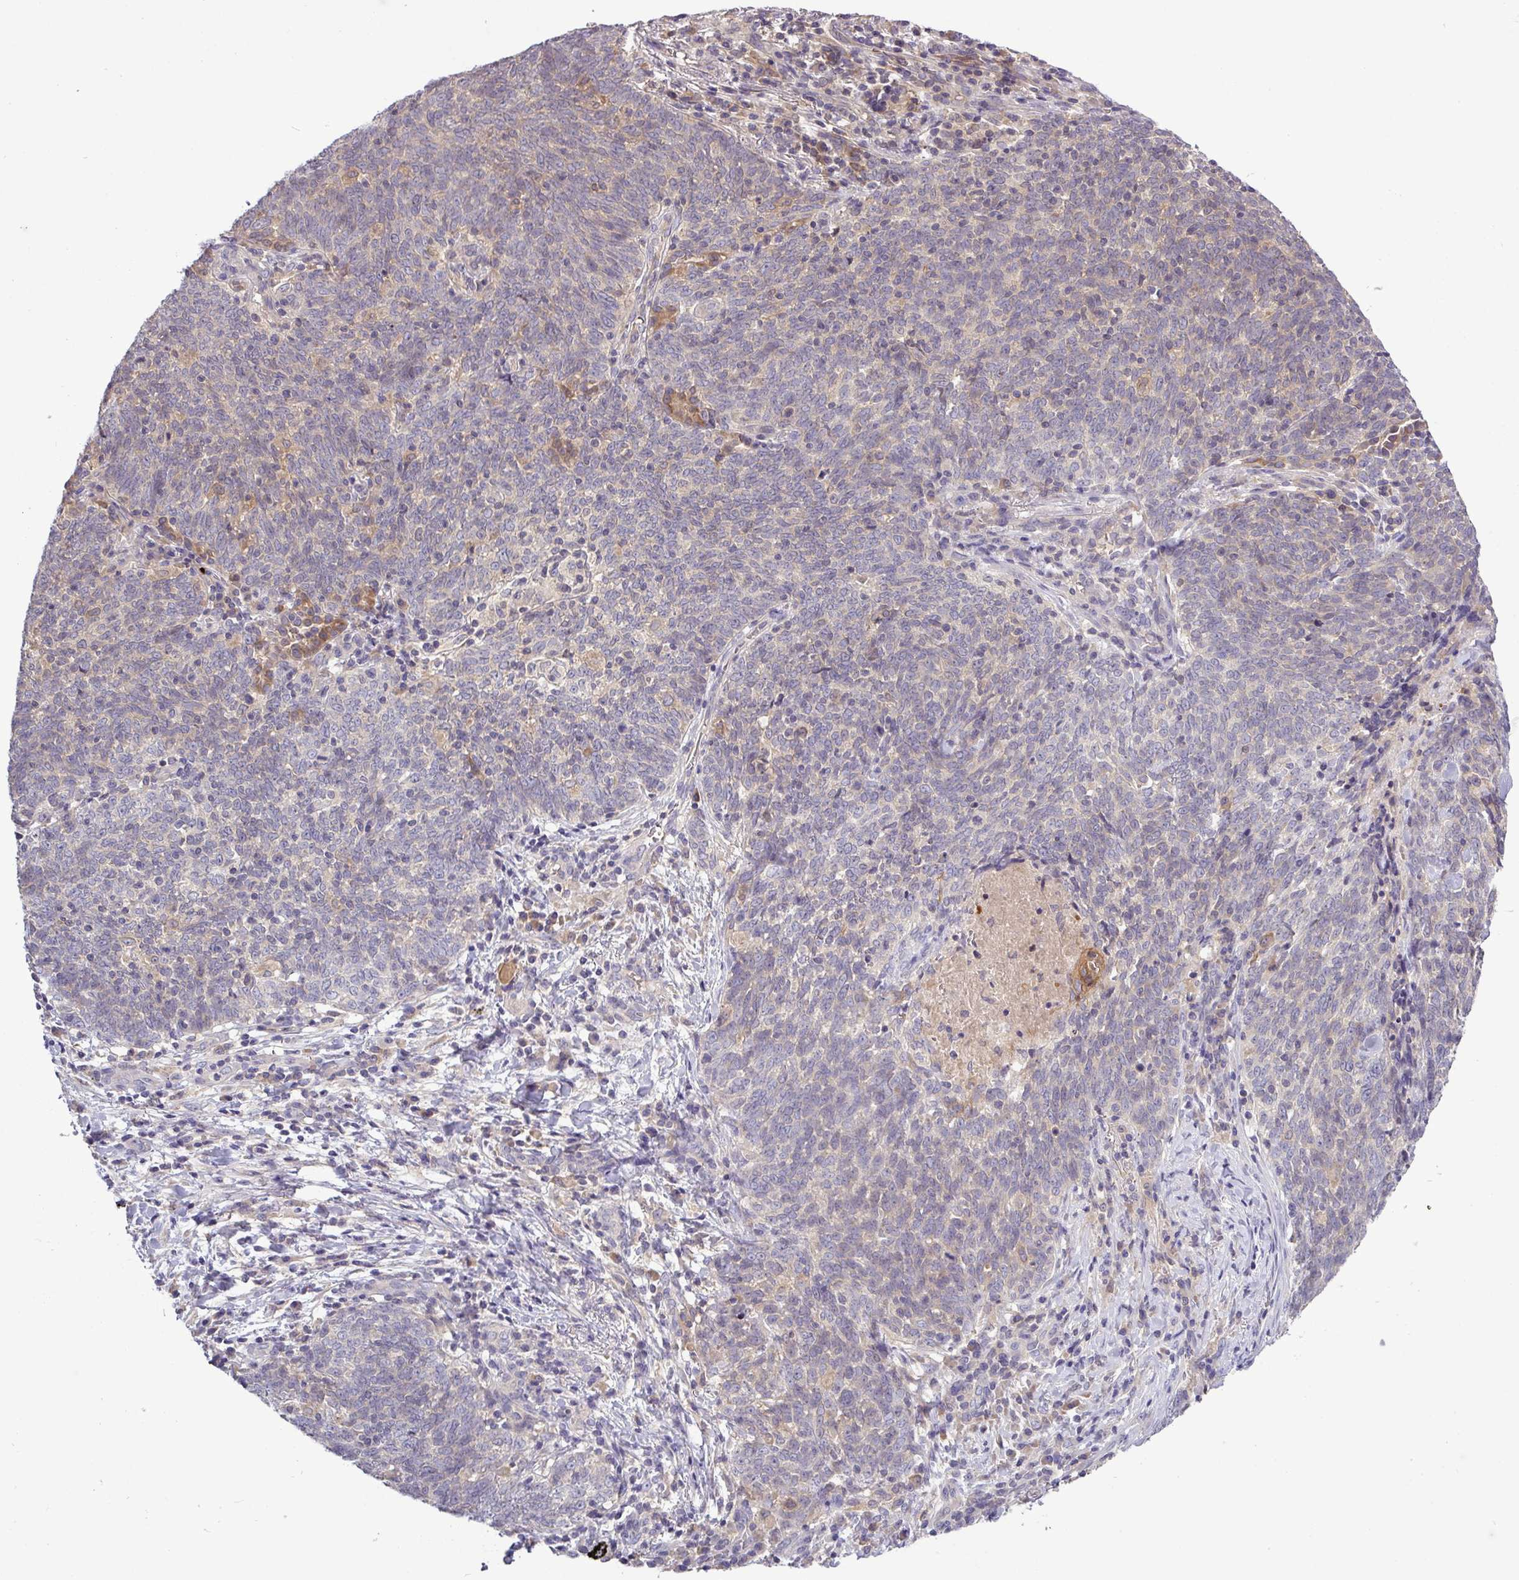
{"staining": {"intensity": "negative", "quantity": "none", "location": "none"}, "tissue": "lung cancer", "cell_type": "Tumor cells", "image_type": "cancer", "snomed": [{"axis": "morphology", "description": "Squamous cell carcinoma, NOS"}, {"axis": "topography", "description": "Lung"}], "caption": "This is an immunohistochemistry image of human squamous cell carcinoma (lung). There is no positivity in tumor cells.", "gene": "TMEM62", "patient": {"sex": "female", "age": 72}}